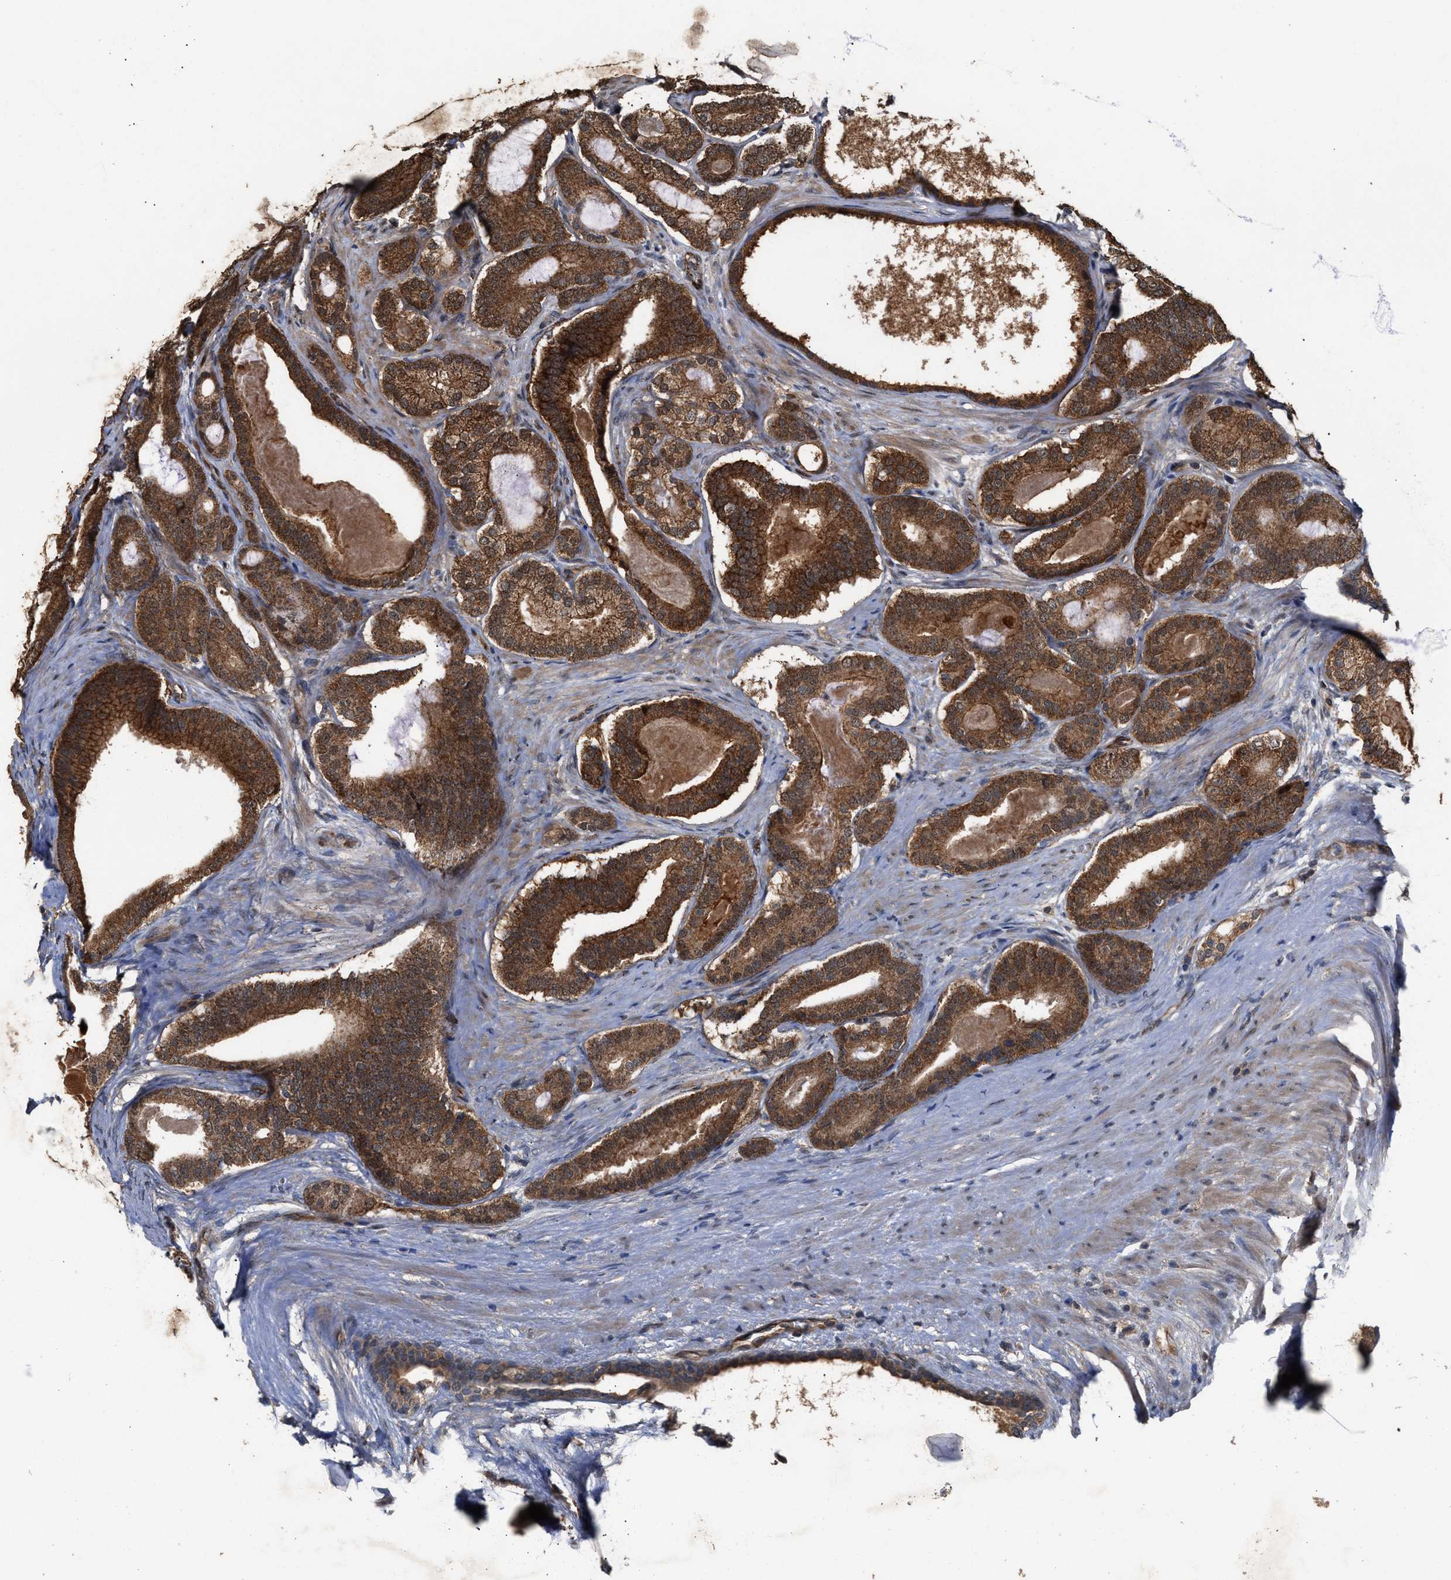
{"staining": {"intensity": "moderate", "quantity": ">75%", "location": "cytoplasmic/membranous"}, "tissue": "prostate cancer", "cell_type": "Tumor cells", "image_type": "cancer", "snomed": [{"axis": "morphology", "description": "Adenocarcinoma, High grade"}, {"axis": "topography", "description": "Prostate"}], "caption": "Immunohistochemical staining of human prostate high-grade adenocarcinoma exhibits moderate cytoplasmic/membranous protein positivity in about >75% of tumor cells. Ihc stains the protein of interest in brown and the nuclei are stained blue.", "gene": "ZNHIT6", "patient": {"sex": "male", "age": 60}}